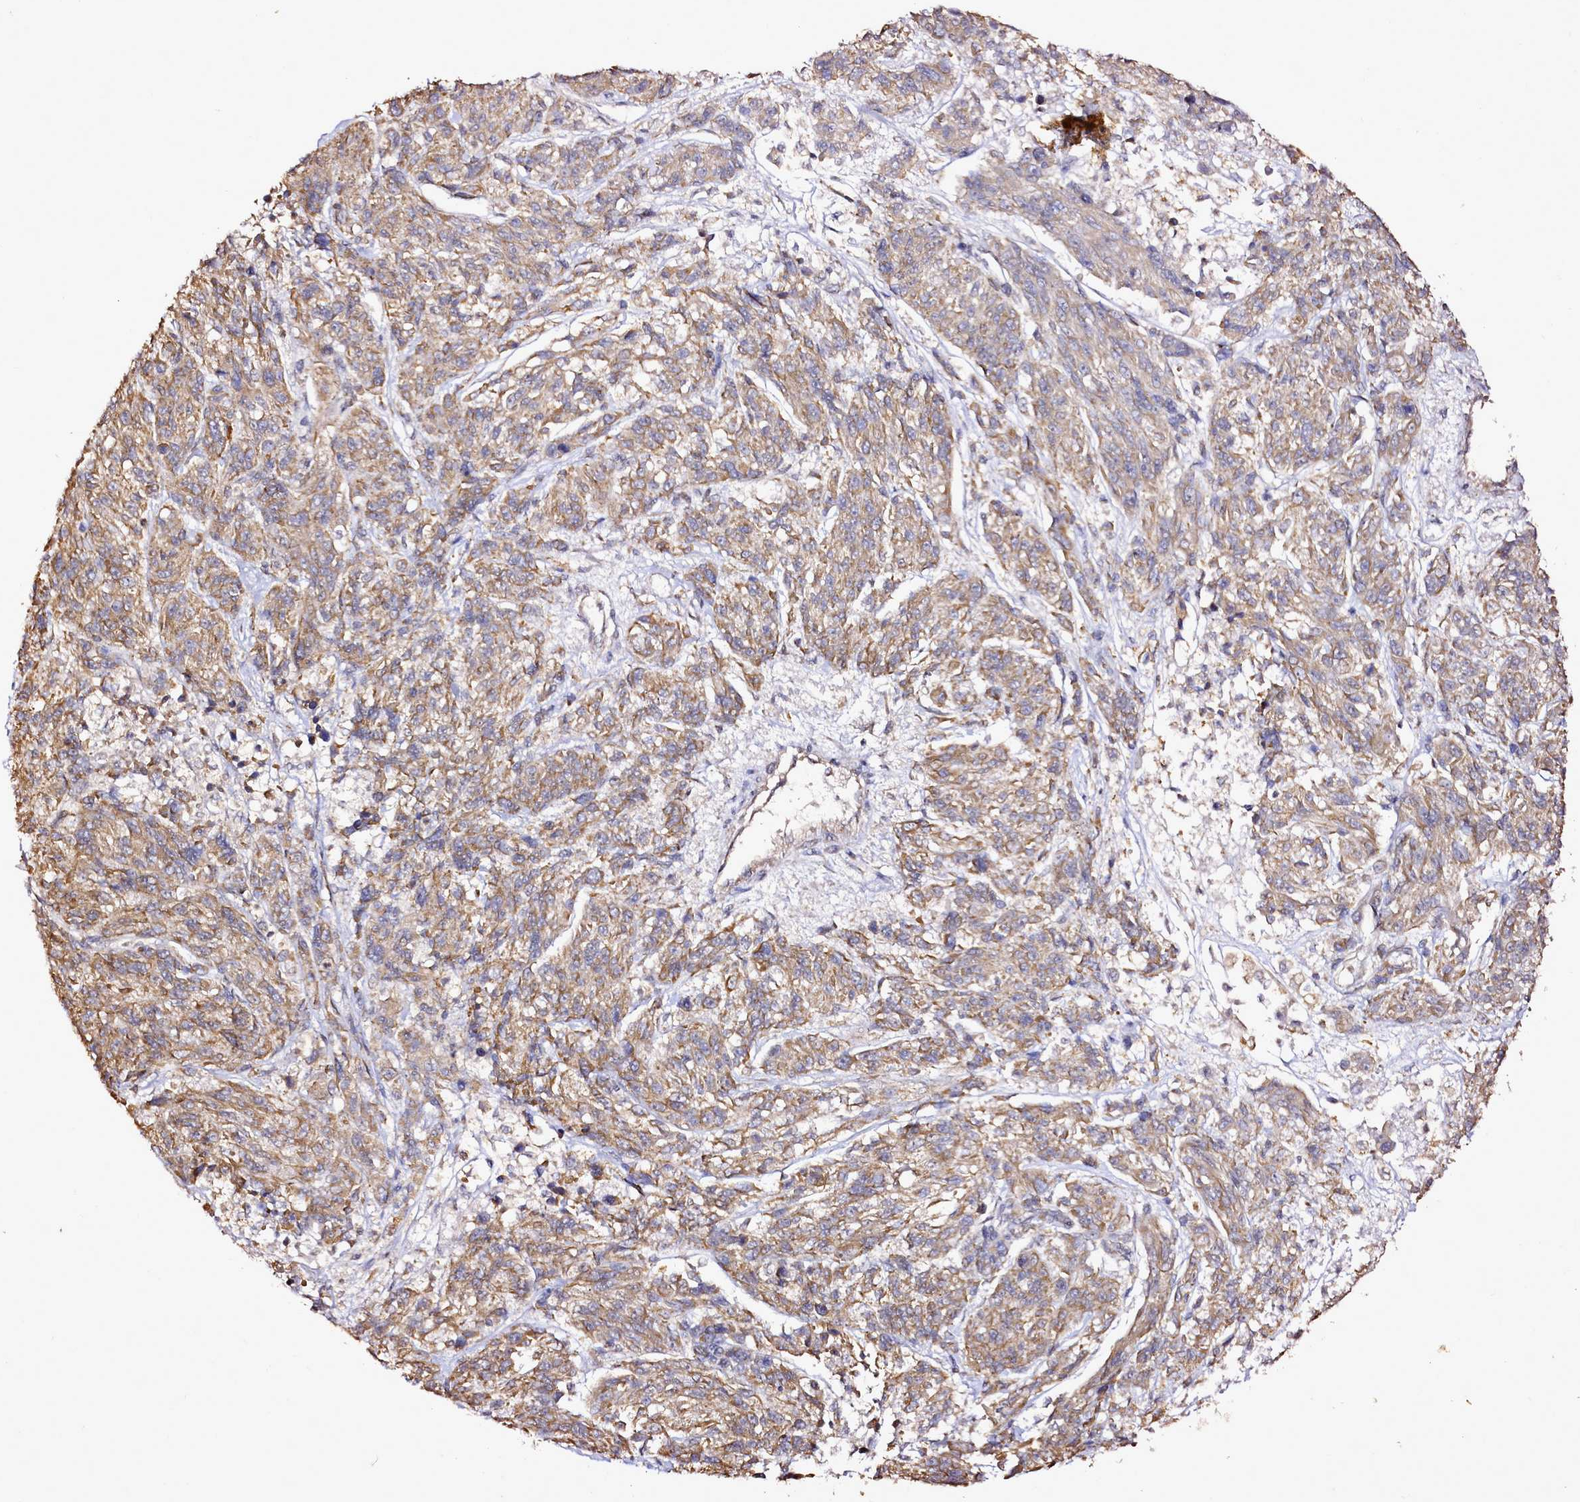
{"staining": {"intensity": "moderate", "quantity": ">75%", "location": "cytoplasmic/membranous"}, "tissue": "melanoma", "cell_type": "Tumor cells", "image_type": "cancer", "snomed": [{"axis": "morphology", "description": "Malignant melanoma, NOS"}, {"axis": "topography", "description": "Skin"}], "caption": "IHC histopathology image of malignant melanoma stained for a protein (brown), which demonstrates medium levels of moderate cytoplasmic/membranous staining in approximately >75% of tumor cells.", "gene": "EDIL3", "patient": {"sex": "male", "age": 53}}